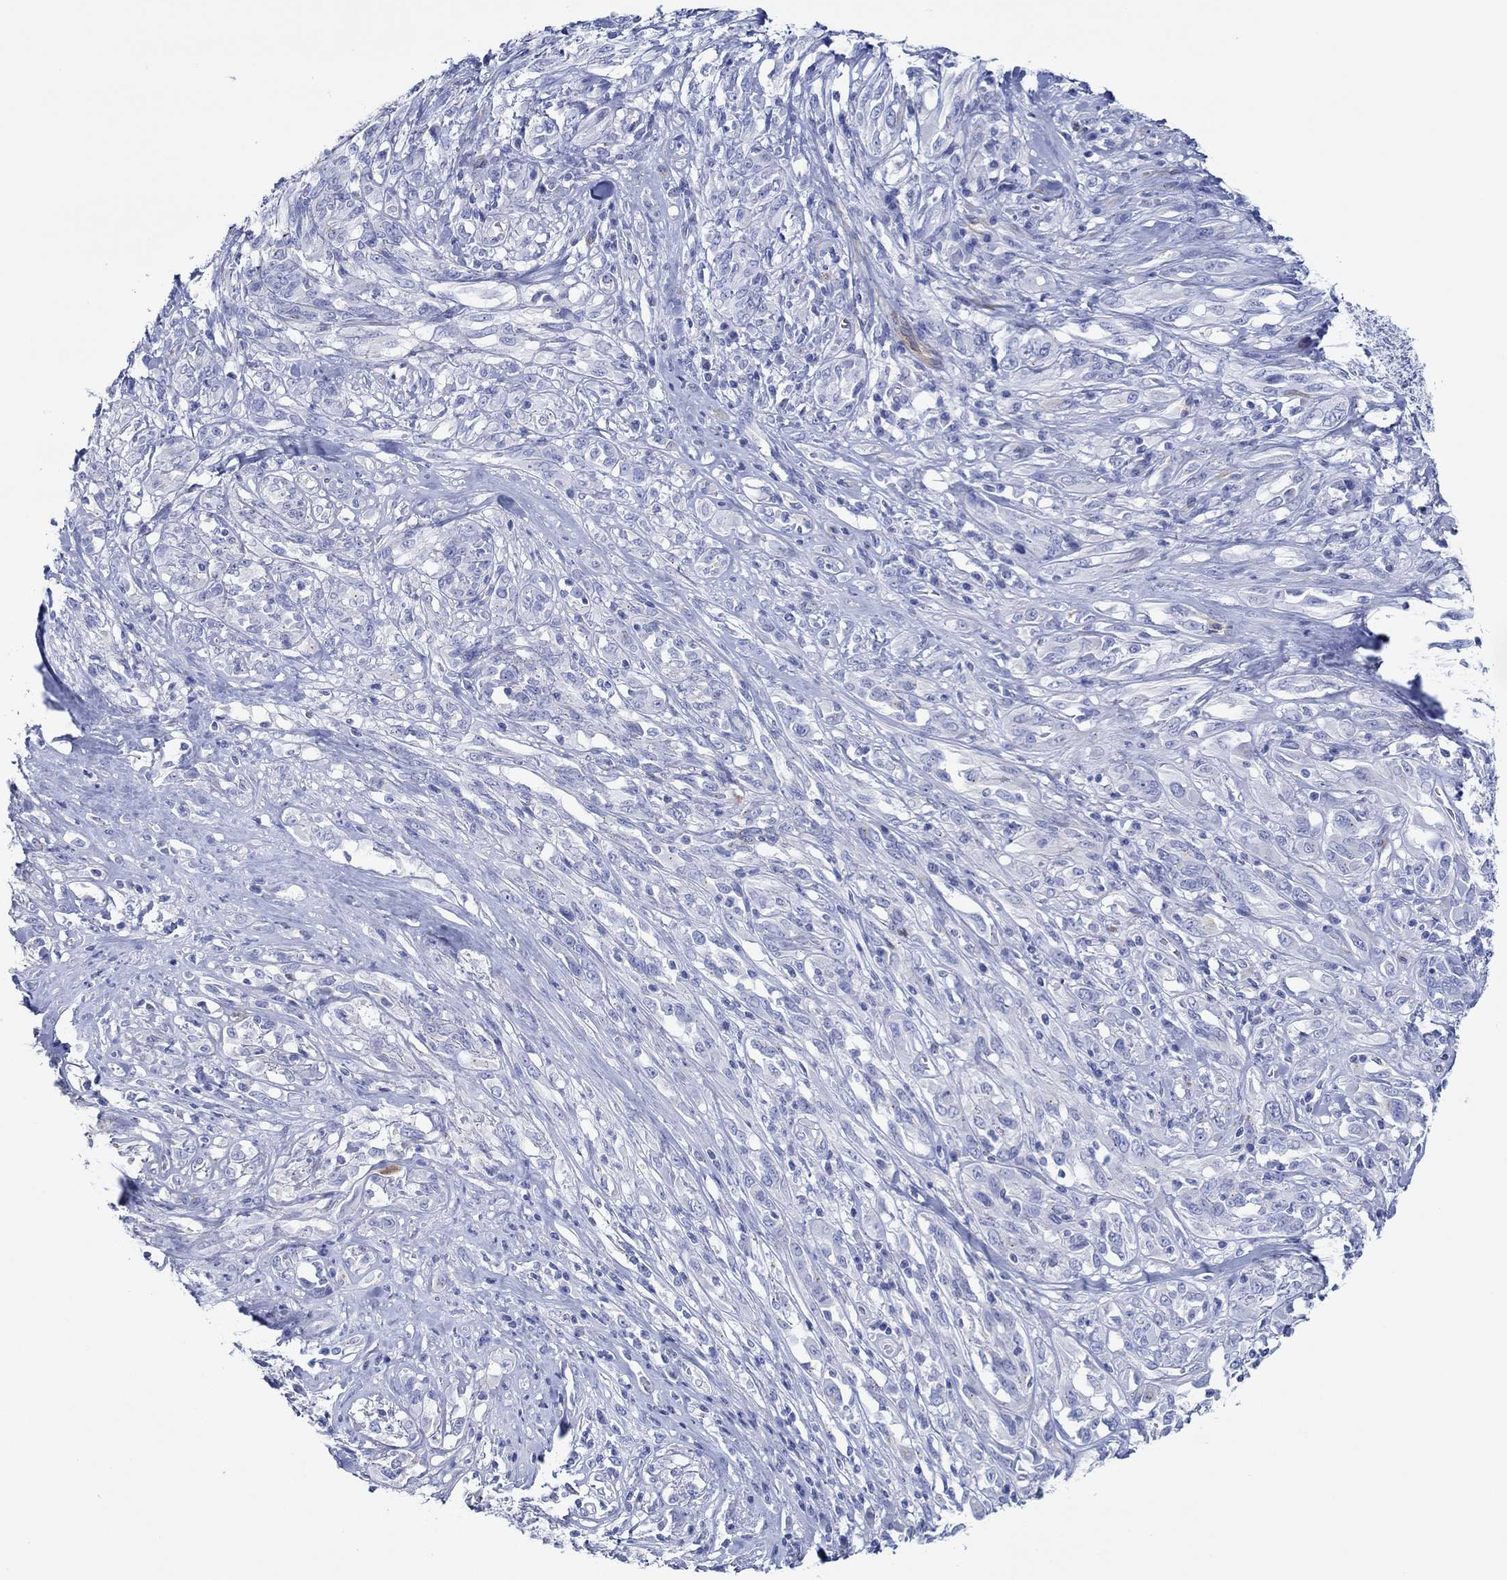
{"staining": {"intensity": "negative", "quantity": "none", "location": "none"}, "tissue": "melanoma", "cell_type": "Tumor cells", "image_type": "cancer", "snomed": [{"axis": "morphology", "description": "Malignant melanoma, NOS"}, {"axis": "topography", "description": "Skin"}], "caption": "DAB immunohistochemical staining of human malignant melanoma exhibits no significant expression in tumor cells. (DAB immunohistochemistry (IHC) with hematoxylin counter stain).", "gene": "IGFBP6", "patient": {"sex": "female", "age": 91}}